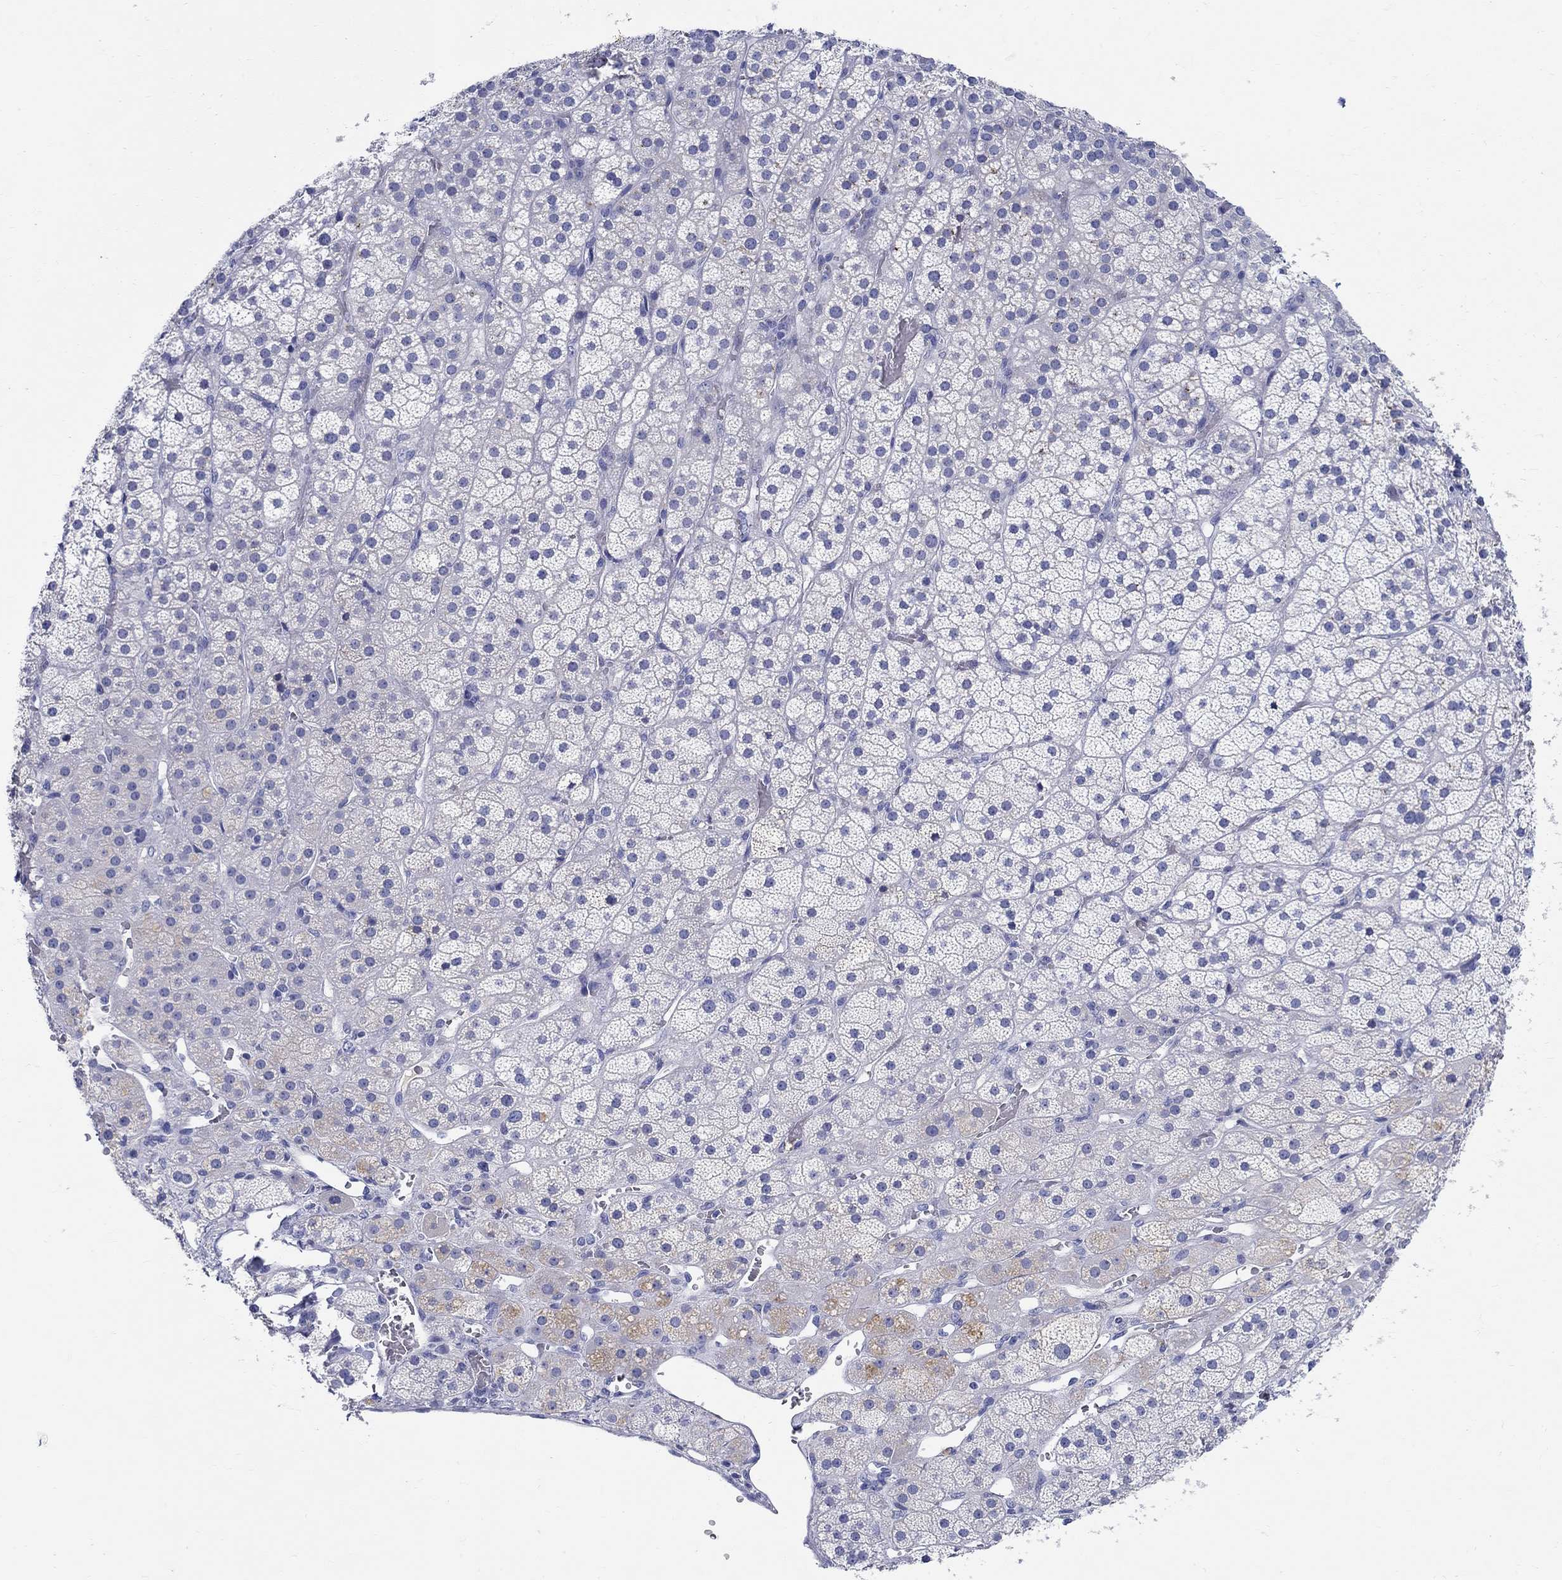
{"staining": {"intensity": "negative", "quantity": "none", "location": "none"}, "tissue": "adrenal gland", "cell_type": "Glandular cells", "image_type": "normal", "snomed": [{"axis": "morphology", "description": "Normal tissue, NOS"}, {"axis": "topography", "description": "Adrenal gland"}], "caption": "Immunohistochemistry of unremarkable human adrenal gland demonstrates no expression in glandular cells.", "gene": "CRYGA", "patient": {"sex": "male", "age": 57}}